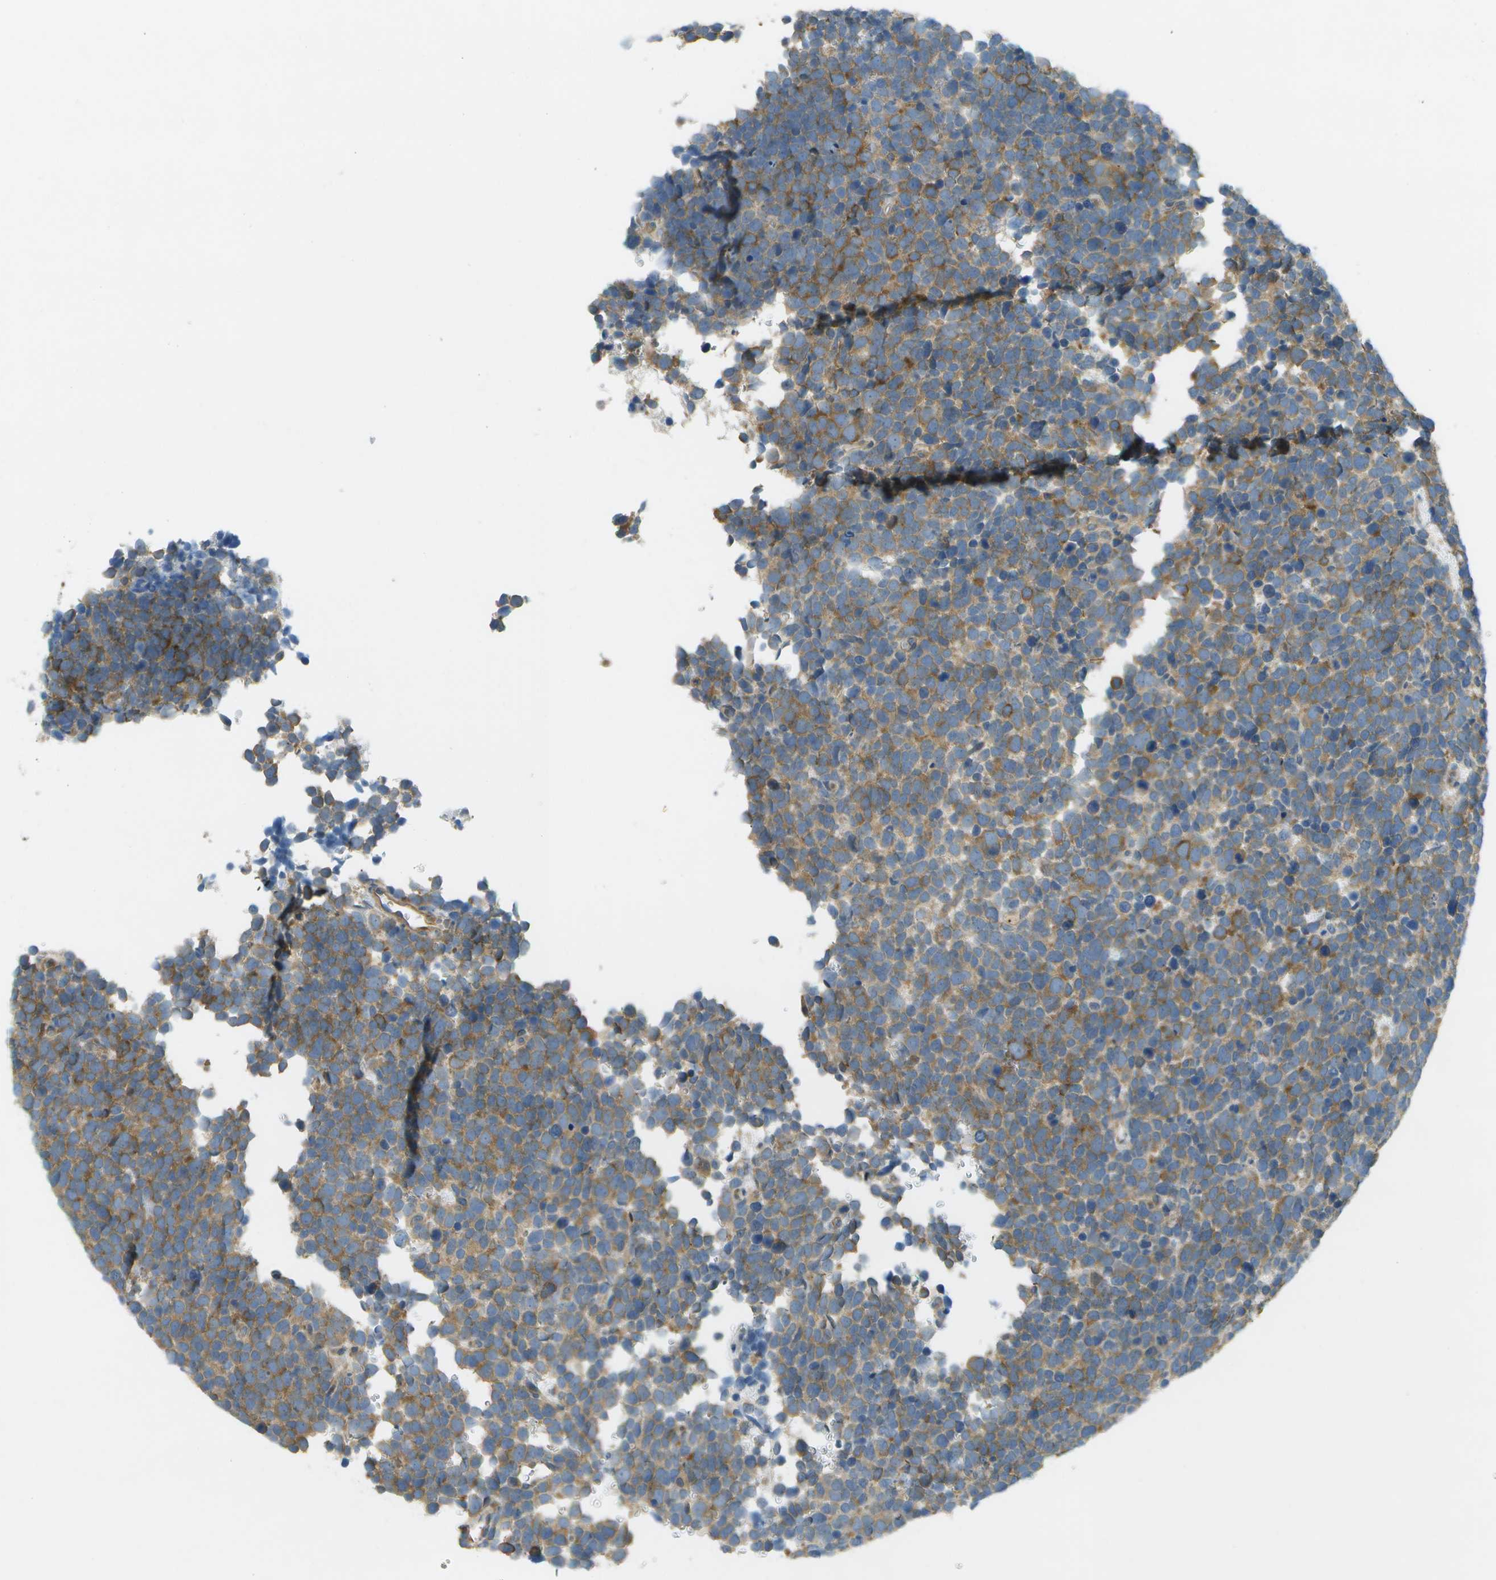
{"staining": {"intensity": "moderate", "quantity": "25%-75%", "location": "cytoplasmic/membranous"}, "tissue": "urothelial cancer", "cell_type": "Tumor cells", "image_type": "cancer", "snomed": [{"axis": "morphology", "description": "Urothelial carcinoma, High grade"}, {"axis": "topography", "description": "Urinary bladder"}], "caption": "Urothelial carcinoma (high-grade) stained with a brown dye reveals moderate cytoplasmic/membranous positive staining in approximately 25%-75% of tumor cells.", "gene": "WNK2", "patient": {"sex": "female", "age": 82}}